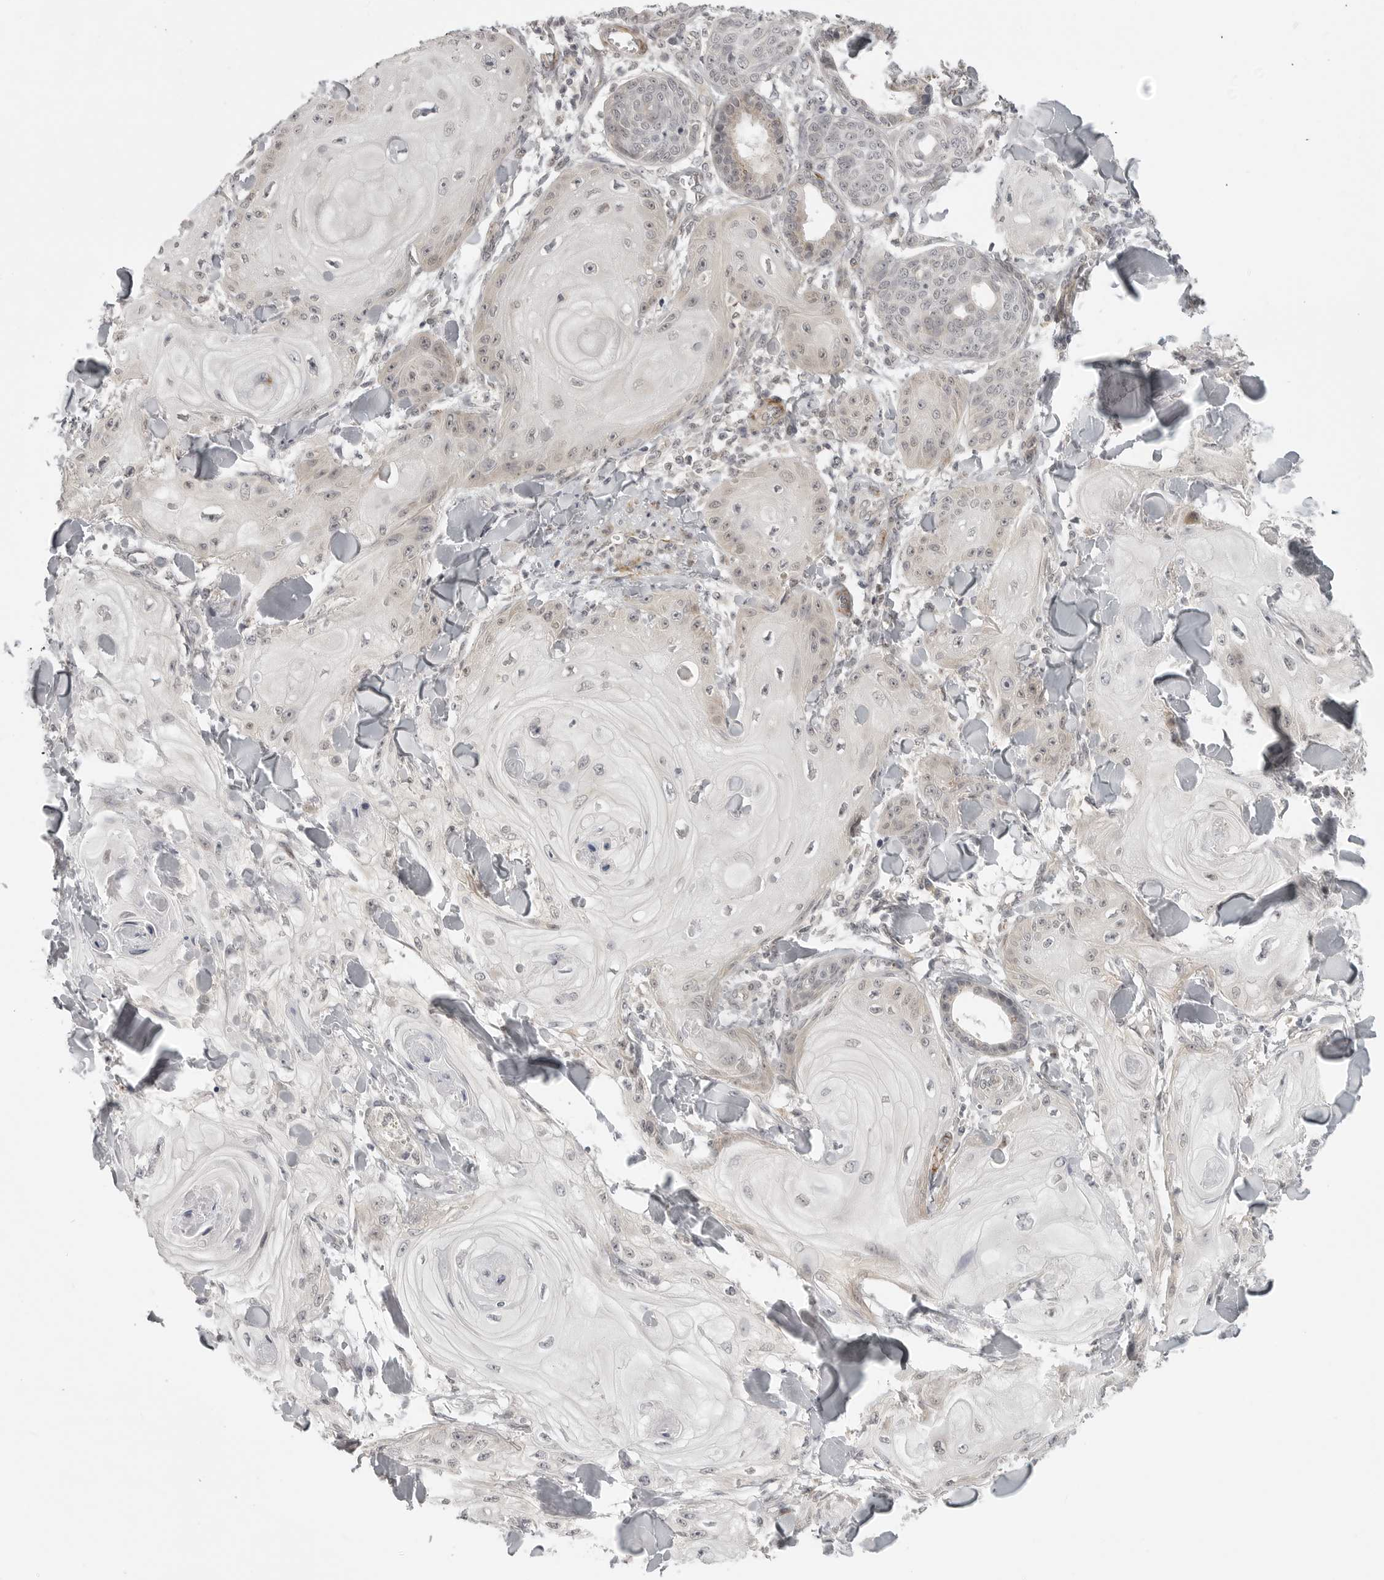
{"staining": {"intensity": "negative", "quantity": "none", "location": "none"}, "tissue": "skin cancer", "cell_type": "Tumor cells", "image_type": "cancer", "snomed": [{"axis": "morphology", "description": "Squamous cell carcinoma, NOS"}, {"axis": "topography", "description": "Skin"}], "caption": "IHC histopathology image of neoplastic tissue: skin cancer stained with DAB (3,3'-diaminobenzidine) exhibits no significant protein staining in tumor cells.", "gene": "TUT4", "patient": {"sex": "male", "age": 74}}